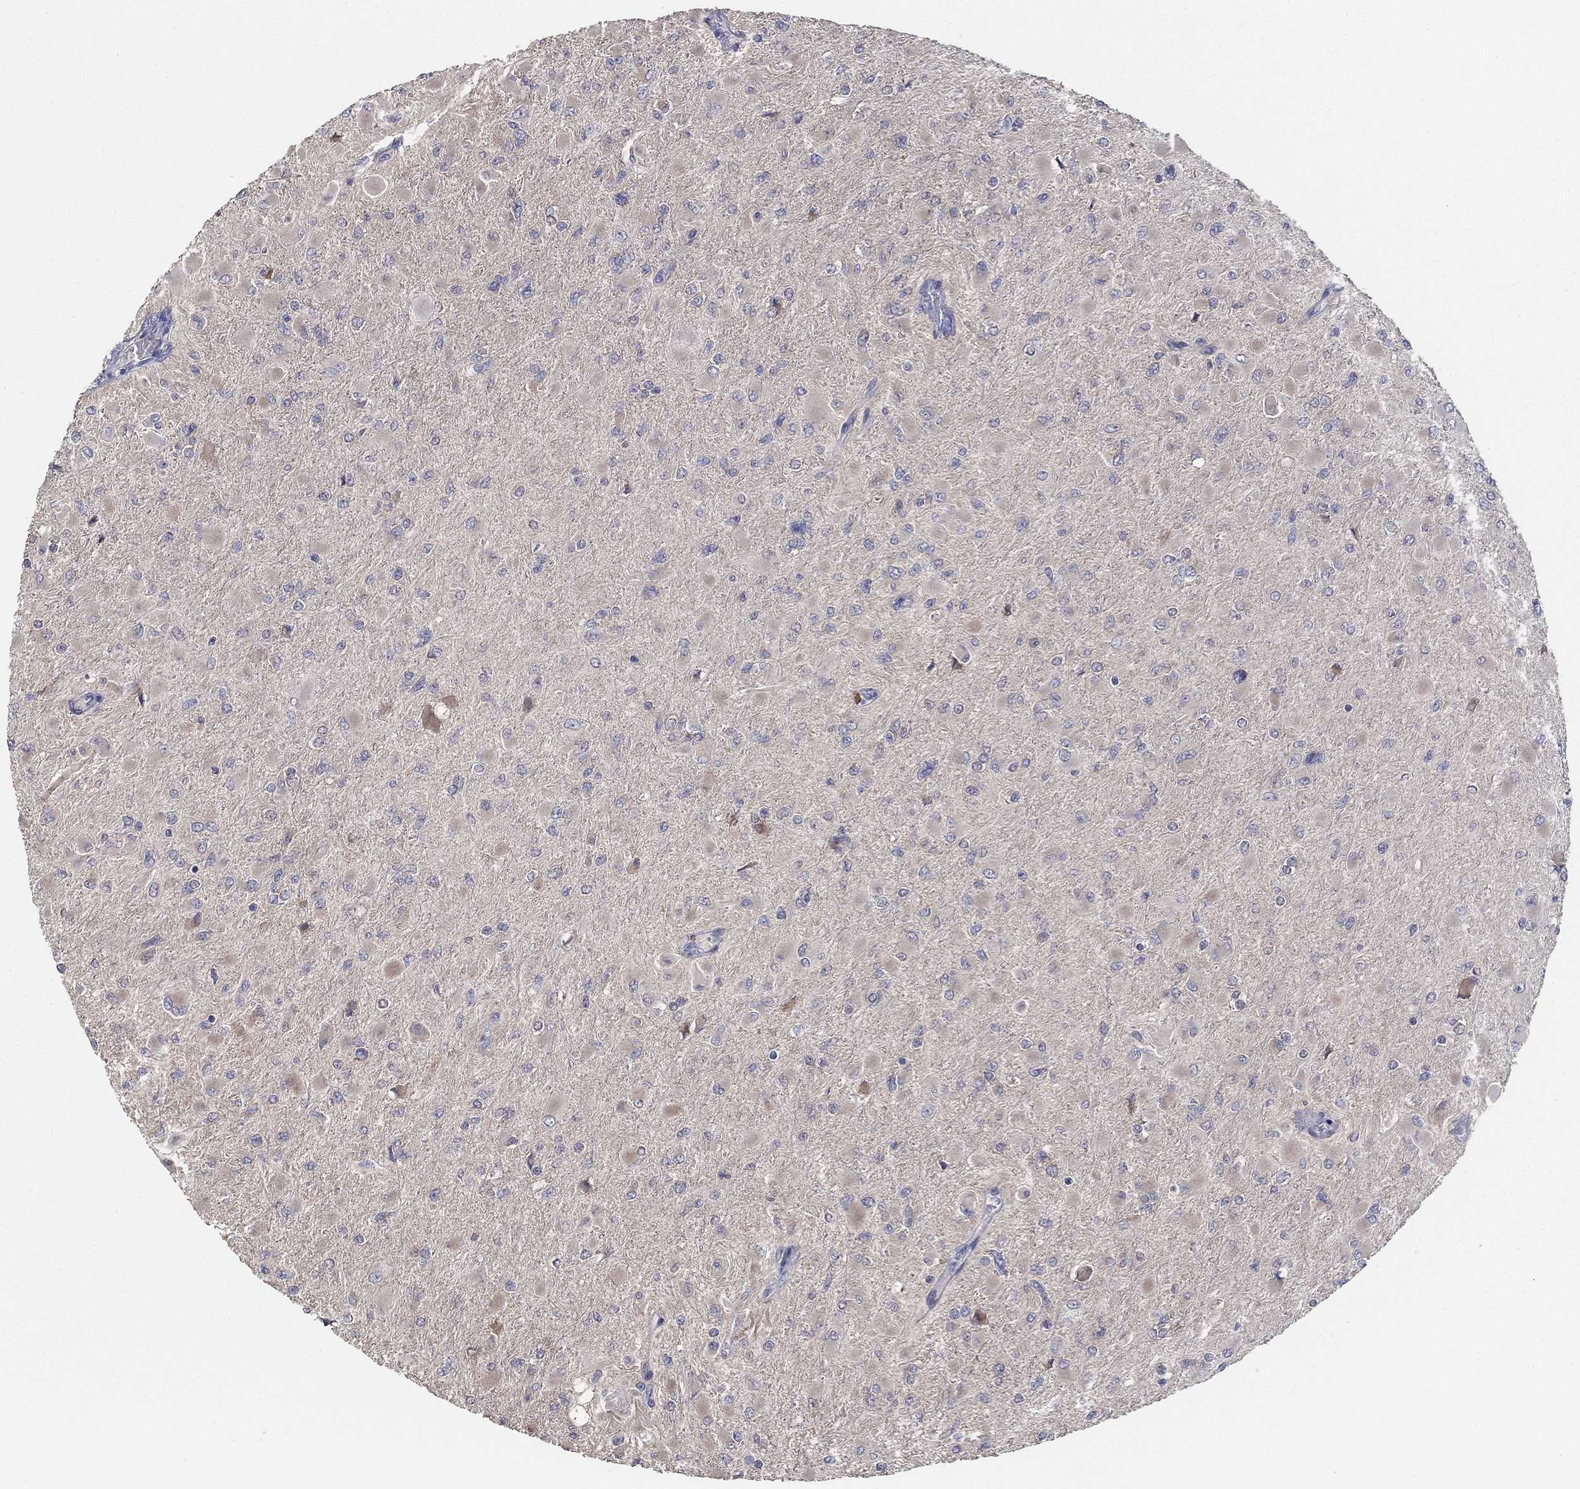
{"staining": {"intensity": "negative", "quantity": "none", "location": "none"}, "tissue": "glioma", "cell_type": "Tumor cells", "image_type": "cancer", "snomed": [{"axis": "morphology", "description": "Glioma, malignant, High grade"}, {"axis": "topography", "description": "Cerebral cortex"}], "caption": "DAB immunohistochemical staining of glioma exhibits no significant positivity in tumor cells.", "gene": "DOCK3", "patient": {"sex": "female", "age": 36}}